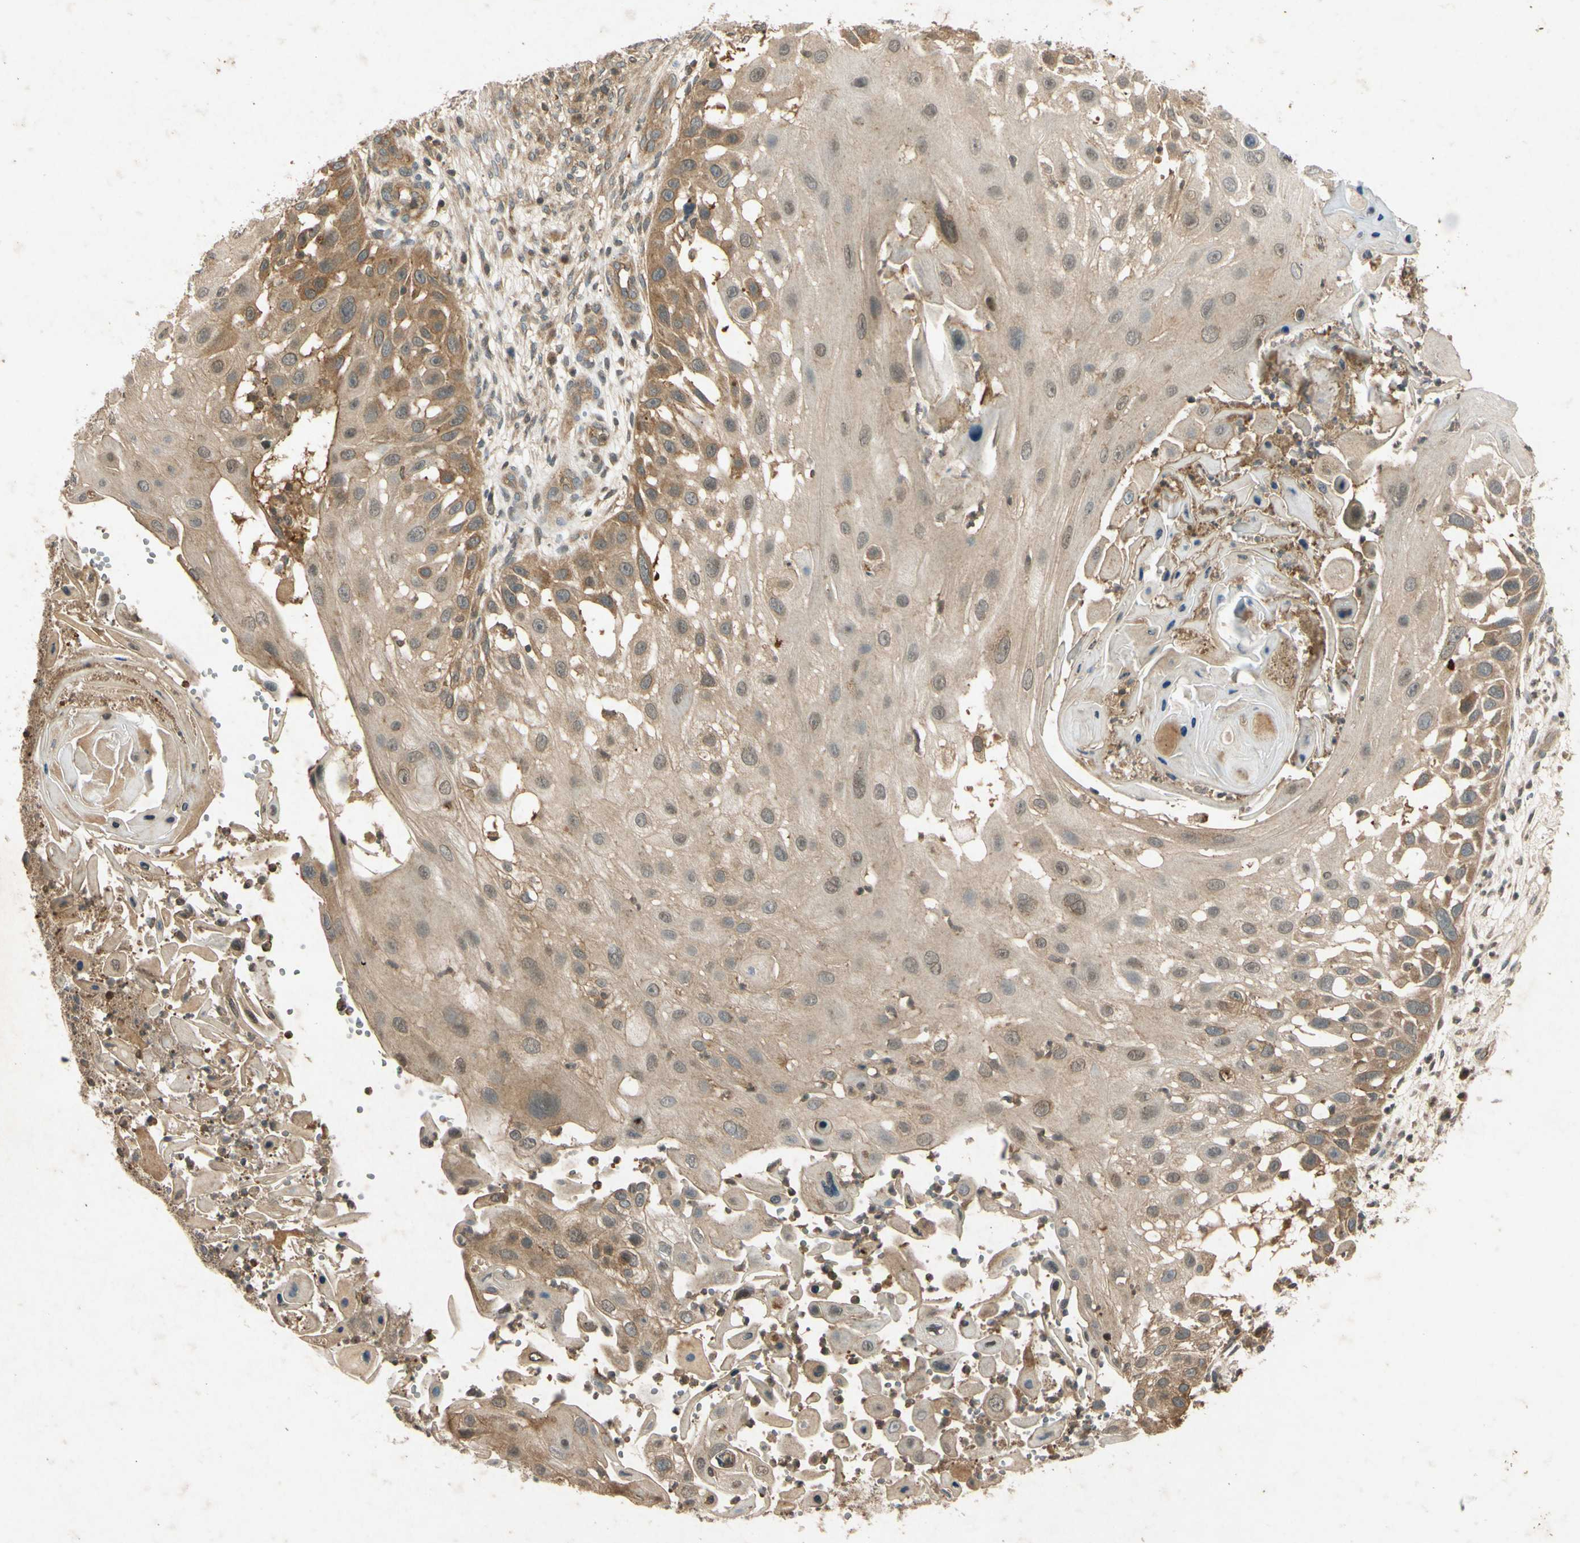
{"staining": {"intensity": "moderate", "quantity": ">75%", "location": "cytoplasmic/membranous"}, "tissue": "skin cancer", "cell_type": "Tumor cells", "image_type": "cancer", "snomed": [{"axis": "morphology", "description": "Squamous cell carcinoma, NOS"}, {"axis": "topography", "description": "Skin"}], "caption": "Immunohistochemistry image of neoplastic tissue: human skin cancer (squamous cell carcinoma) stained using IHC exhibits medium levels of moderate protein expression localized specifically in the cytoplasmic/membranous of tumor cells, appearing as a cytoplasmic/membranous brown color.", "gene": "EPHA8", "patient": {"sex": "female", "age": 44}}